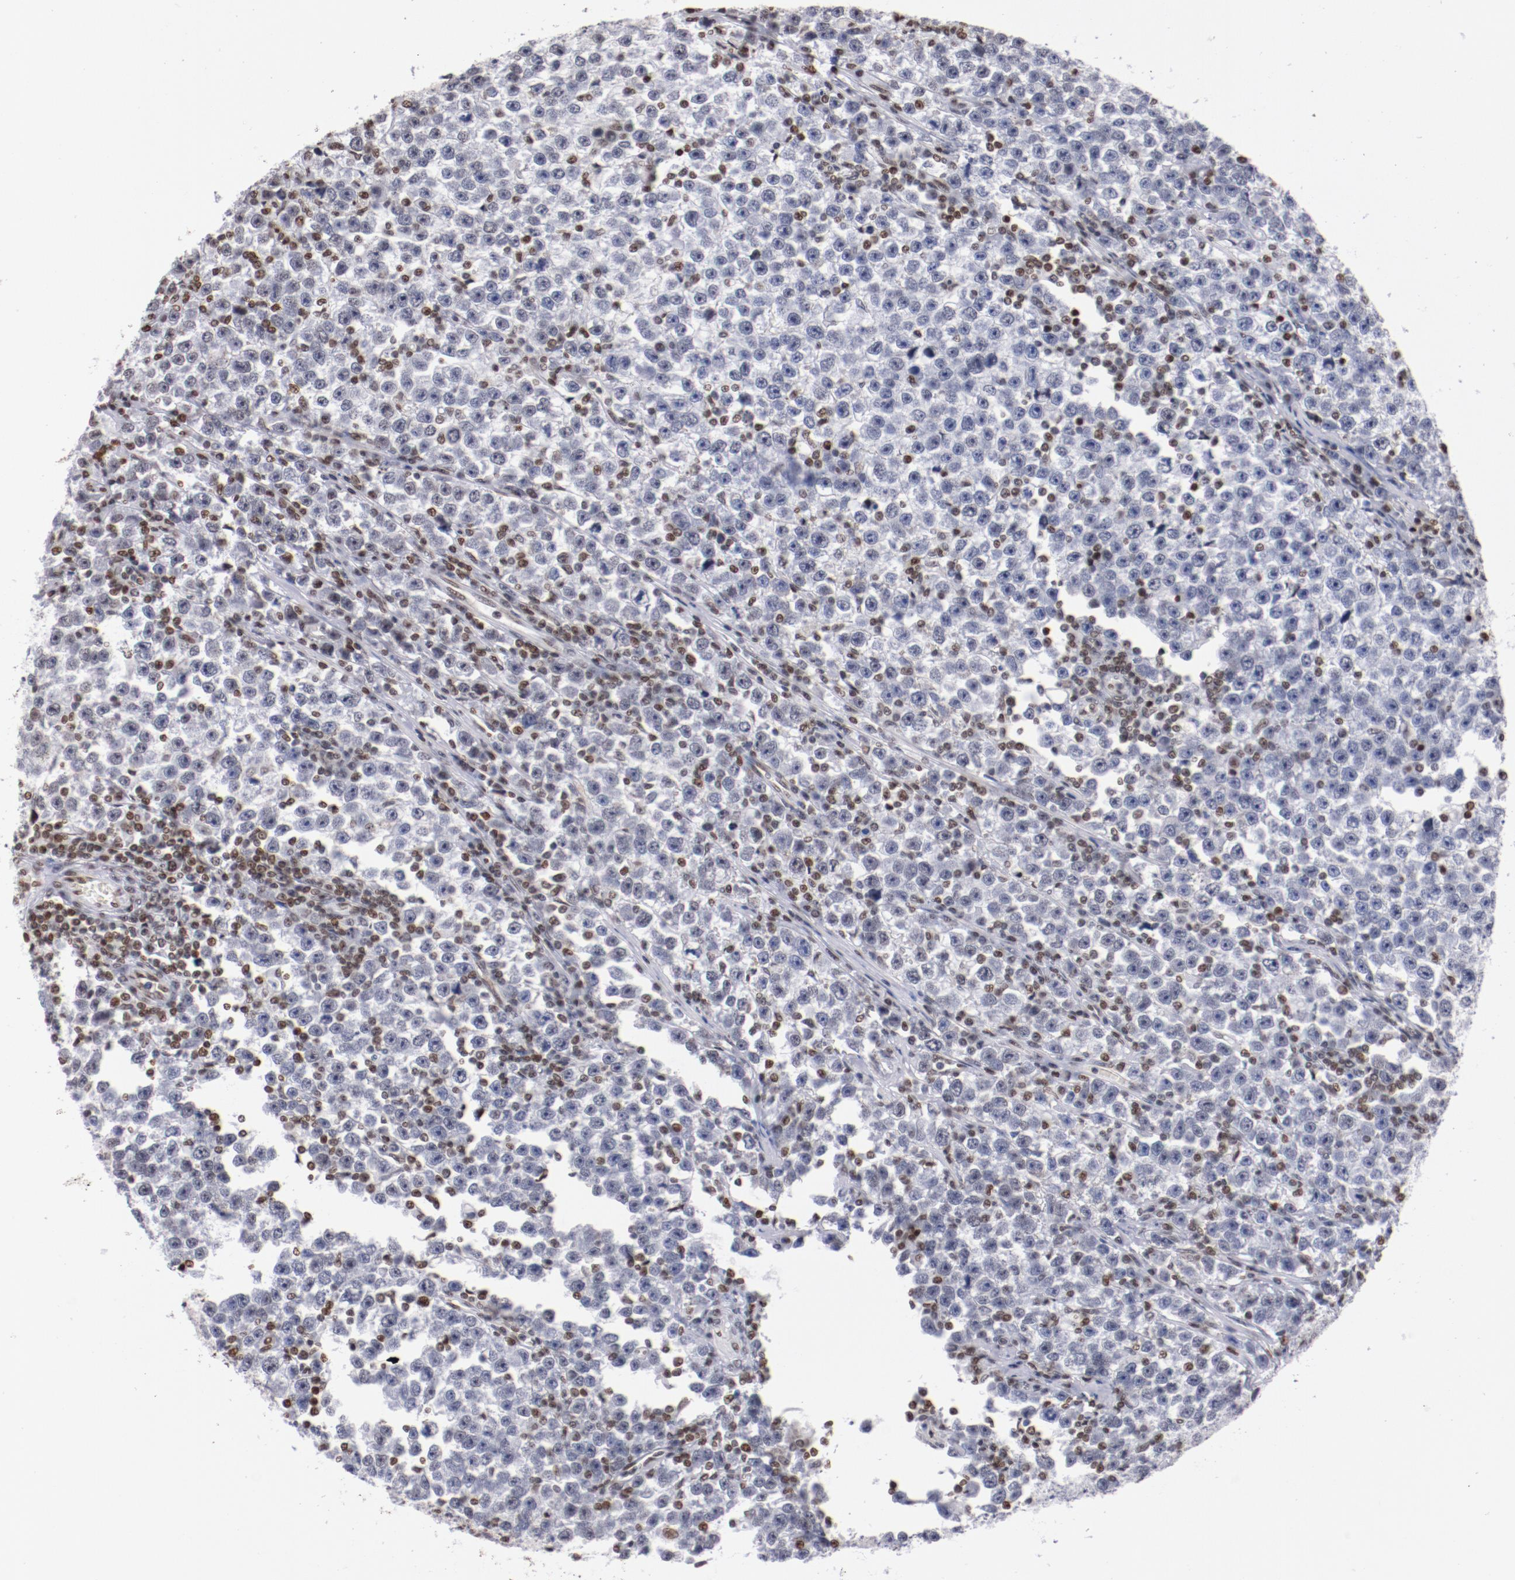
{"staining": {"intensity": "negative", "quantity": "none", "location": "none"}, "tissue": "testis cancer", "cell_type": "Tumor cells", "image_type": "cancer", "snomed": [{"axis": "morphology", "description": "Seminoma, NOS"}, {"axis": "topography", "description": "Testis"}], "caption": "Immunohistochemistry (IHC) micrograph of neoplastic tissue: human testis cancer stained with DAB demonstrates no significant protein staining in tumor cells. (IHC, brightfield microscopy, high magnification).", "gene": "IFI16", "patient": {"sex": "male", "age": 43}}